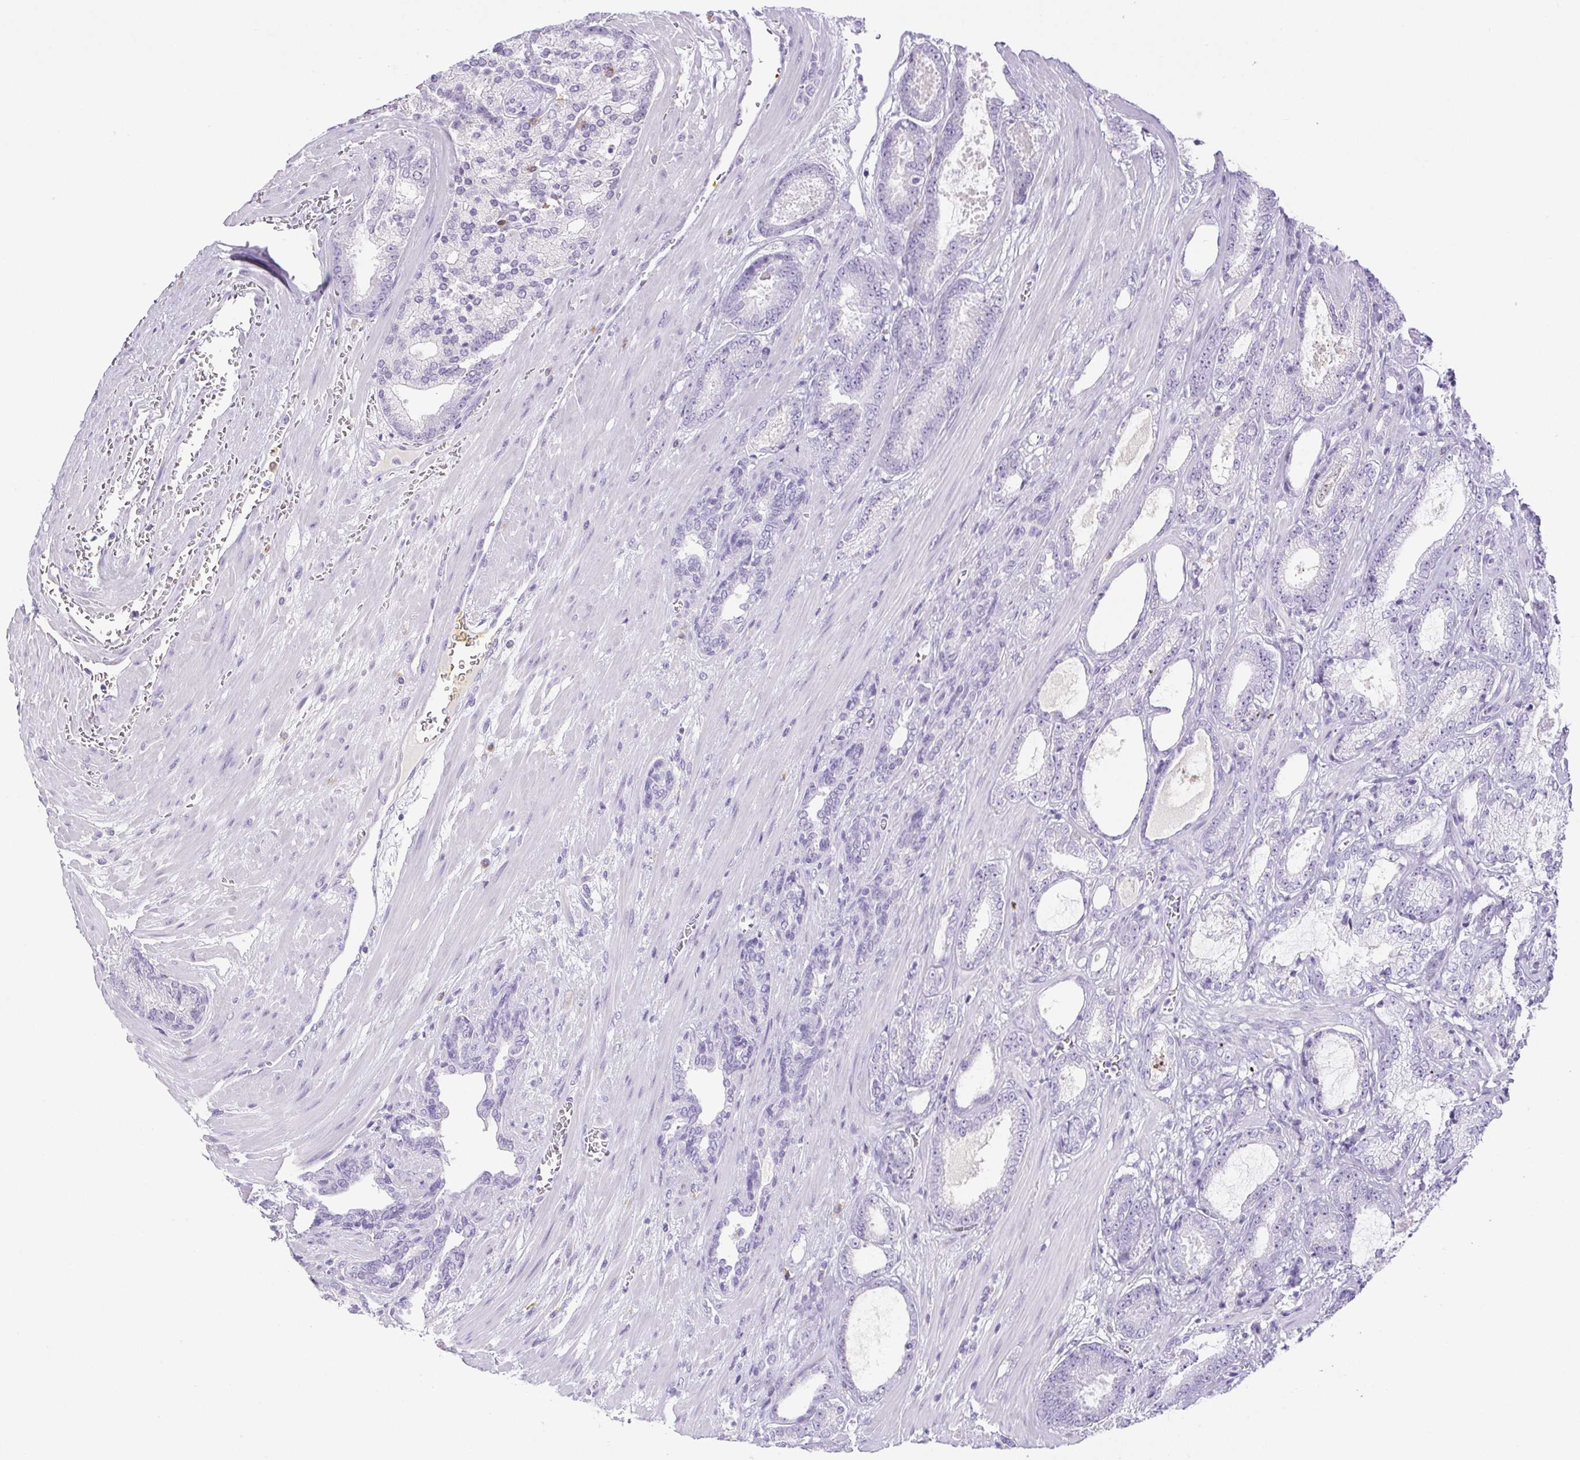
{"staining": {"intensity": "negative", "quantity": "none", "location": "none"}, "tissue": "prostate cancer", "cell_type": "Tumor cells", "image_type": "cancer", "snomed": [{"axis": "morphology", "description": "Adenocarcinoma, High grade"}, {"axis": "topography", "description": "Prostate"}], "caption": "Micrograph shows no protein staining in tumor cells of prostate cancer tissue.", "gene": "PAPPA2", "patient": {"sex": "male", "age": 64}}